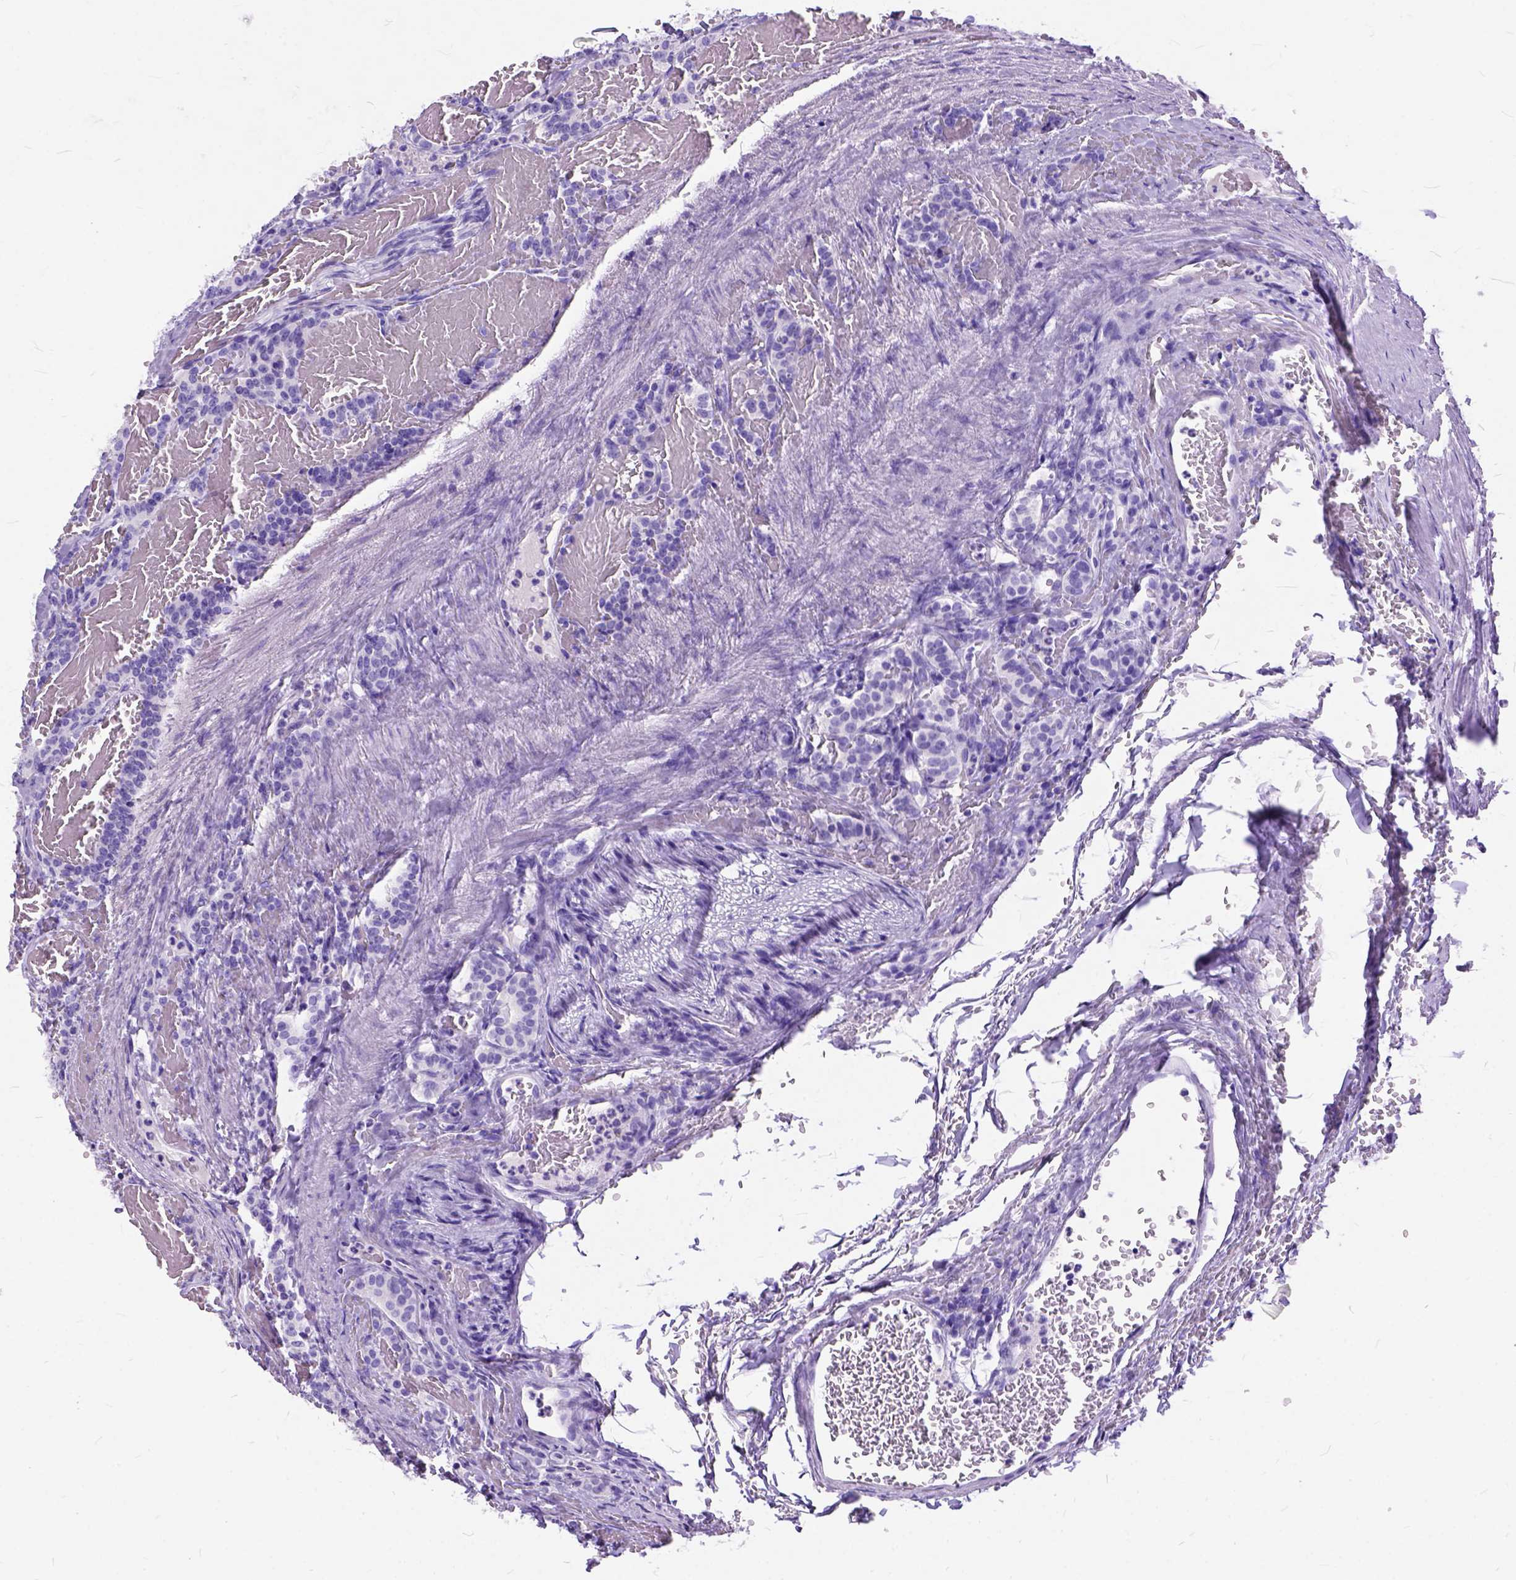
{"staining": {"intensity": "negative", "quantity": "none", "location": "none"}, "tissue": "carcinoid", "cell_type": "Tumor cells", "image_type": "cancer", "snomed": [{"axis": "morphology", "description": "Carcinoid, malignant, NOS"}, {"axis": "topography", "description": "Lung"}], "caption": "Malignant carcinoid stained for a protein using immunohistochemistry (IHC) reveals no expression tumor cells.", "gene": "C1QTNF3", "patient": {"sex": "female", "age": 46}}